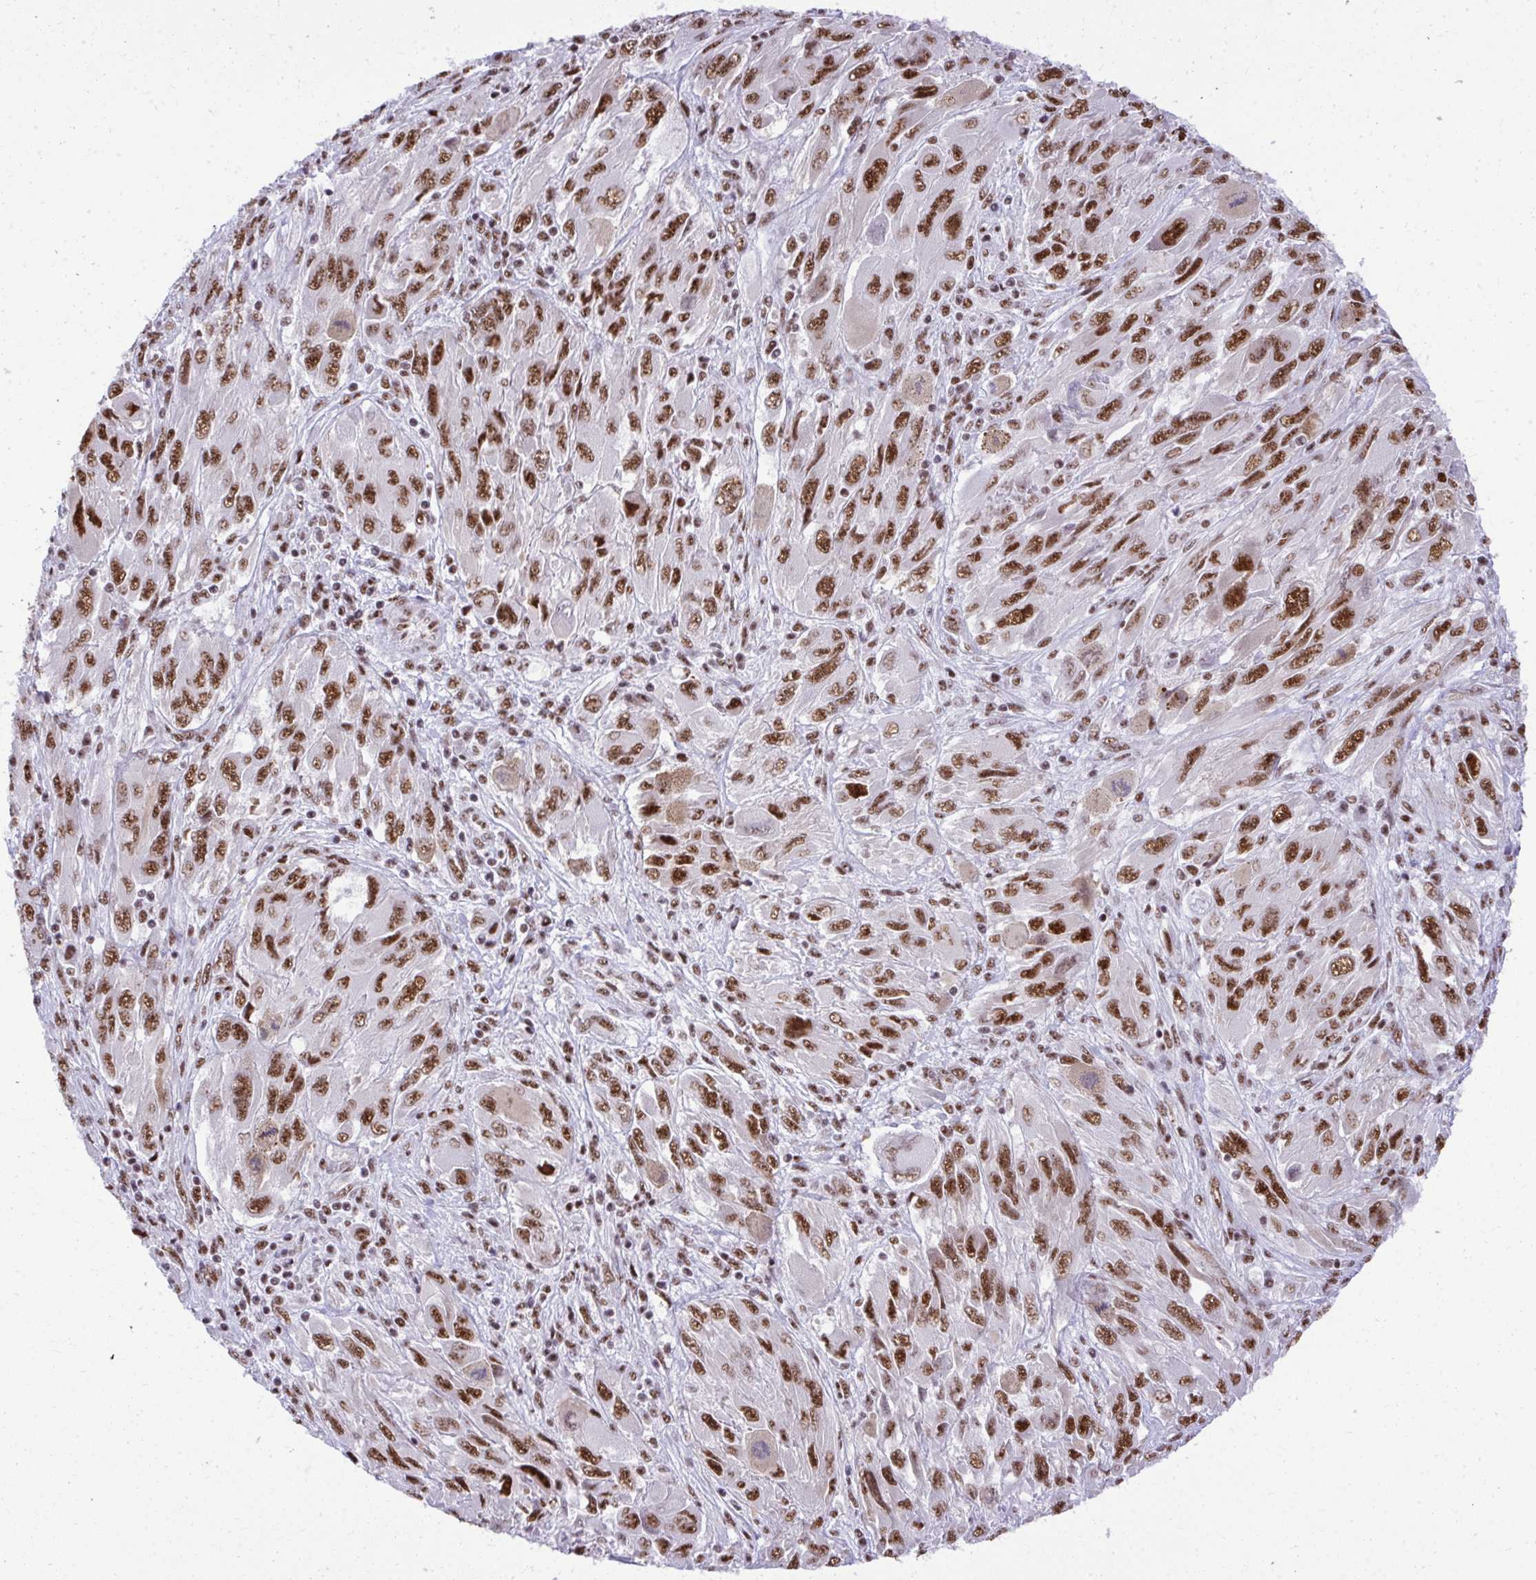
{"staining": {"intensity": "strong", "quantity": ">75%", "location": "nuclear"}, "tissue": "melanoma", "cell_type": "Tumor cells", "image_type": "cancer", "snomed": [{"axis": "morphology", "description": "Malignant melanoma, NOS"}, {"axis": "topography", "description": "Skin"}], "caption": "Tumor cells show high levels of strong nuclear staining in about >75% of cells in melanoma.", "gene": "PRPF19", "patient": {"sex": "female", "age": 91}}